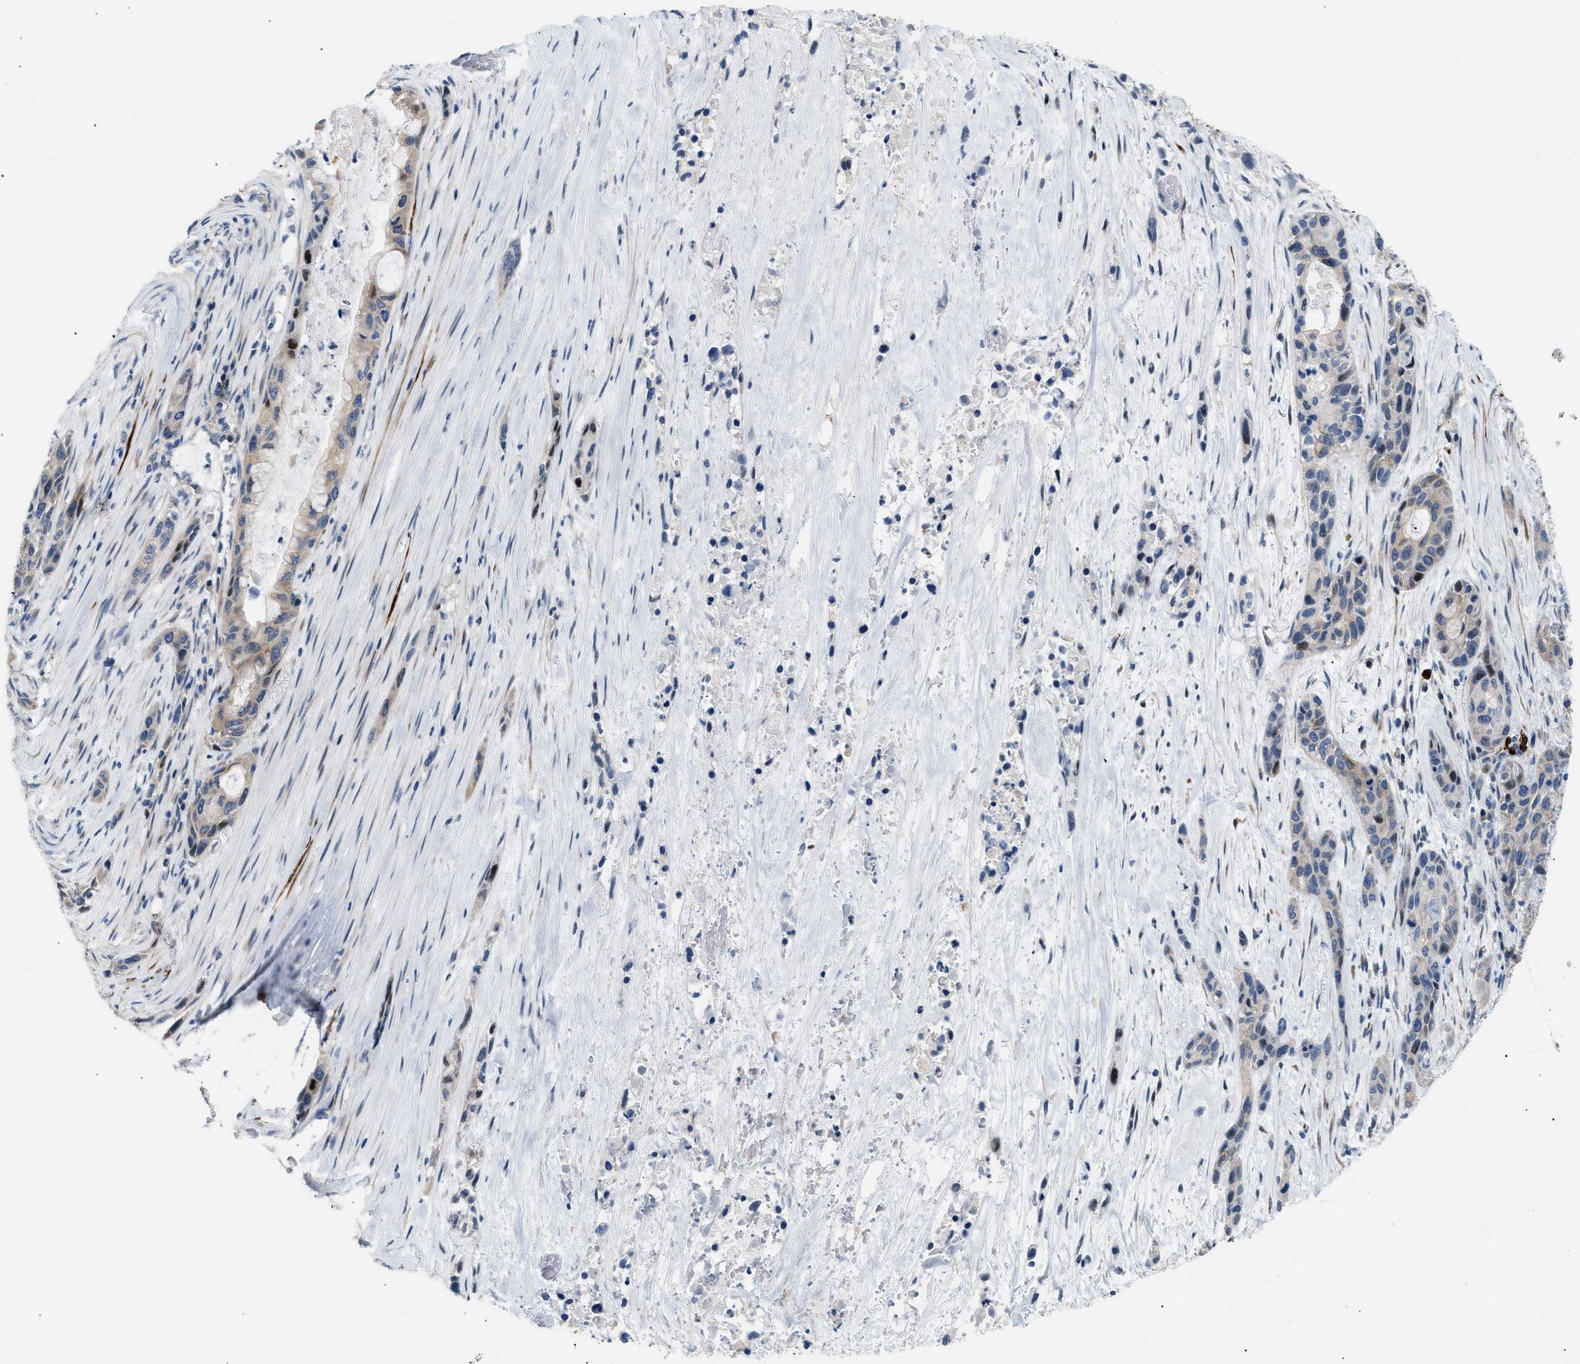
{"staining": {"intensity": "strong", "quantity": "<25%", "location": "nuclear"}, "tissue": "pancreatic cancer", "cell_type": "Tumor cells", "image_type": "cancer", "snomed": [{"axis": "morphology", "description": "Adenocarcinoma, NOS"}, {"axis": "topography", "description": "Pancreas"}], "caption": "Immunohistochemistry micrograph of pancreatic adenocarcinoma stained for a protein (brown), which shows medium levels of strong nuclear staining in about <25% of tumor cells.", "gene": "ICA1", "patient": {"sex": "male", "age": 53}}